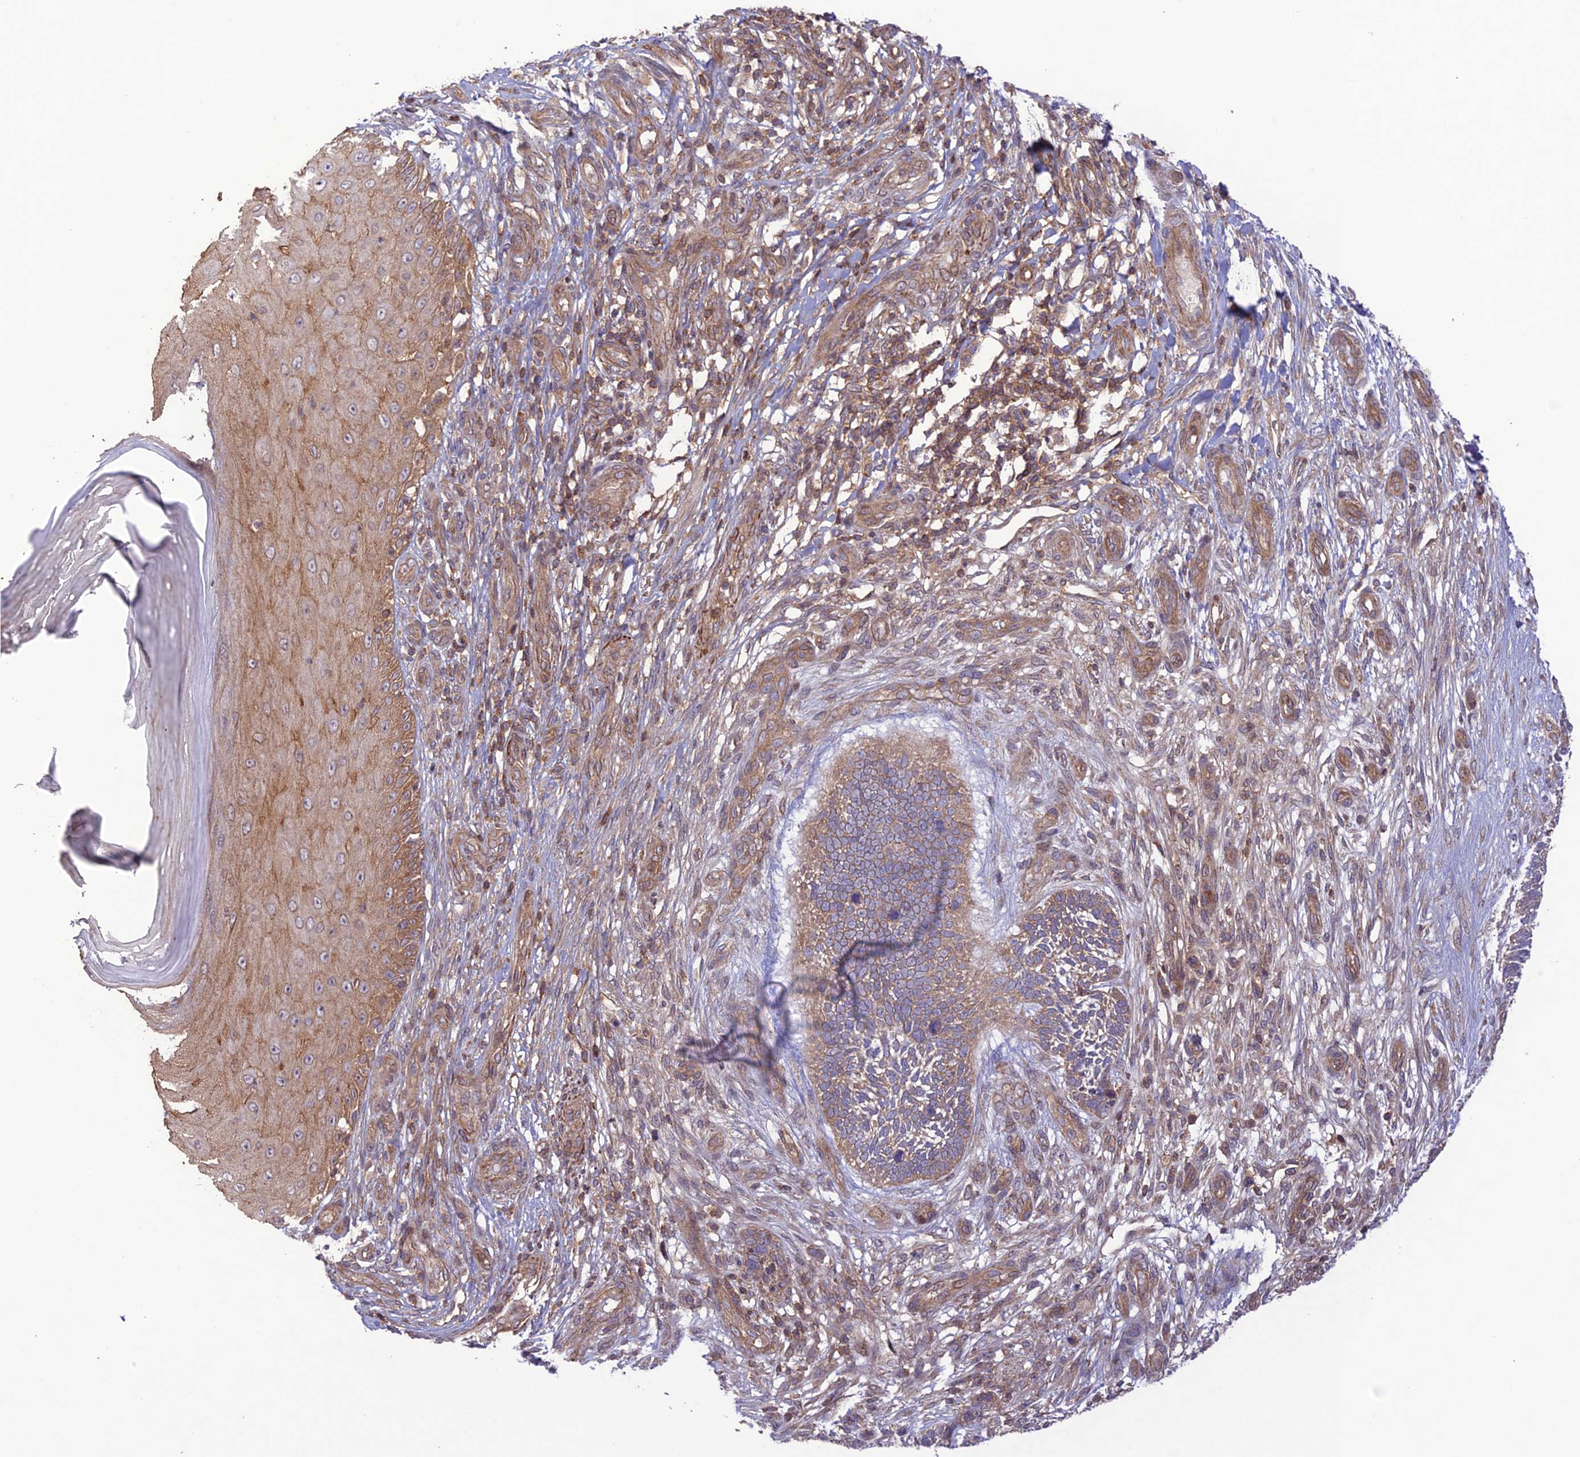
{"staining": {"intensity": "weak", "quantity": "25%-75%", "location": "cytoplasmic/membranous"}, "tissue": "skin cancer", "cell_type": "Tumor cells", "image_type": "cancer", "snomed": [{"axis": "morphology", "description": "Basal cell carcinoma"}, {"axis": "topography", "description": "Skin"}], "caption": "Approximately 25%-75% of tumor cells in skin cancer (basal cell carcinoma) exhibit weak cytoplasmic/membranous protein staining as visualized by brown immunohistochemical staining.", "gene": "FCHSD1", "patient": {"sex": "male", "age": 88}}